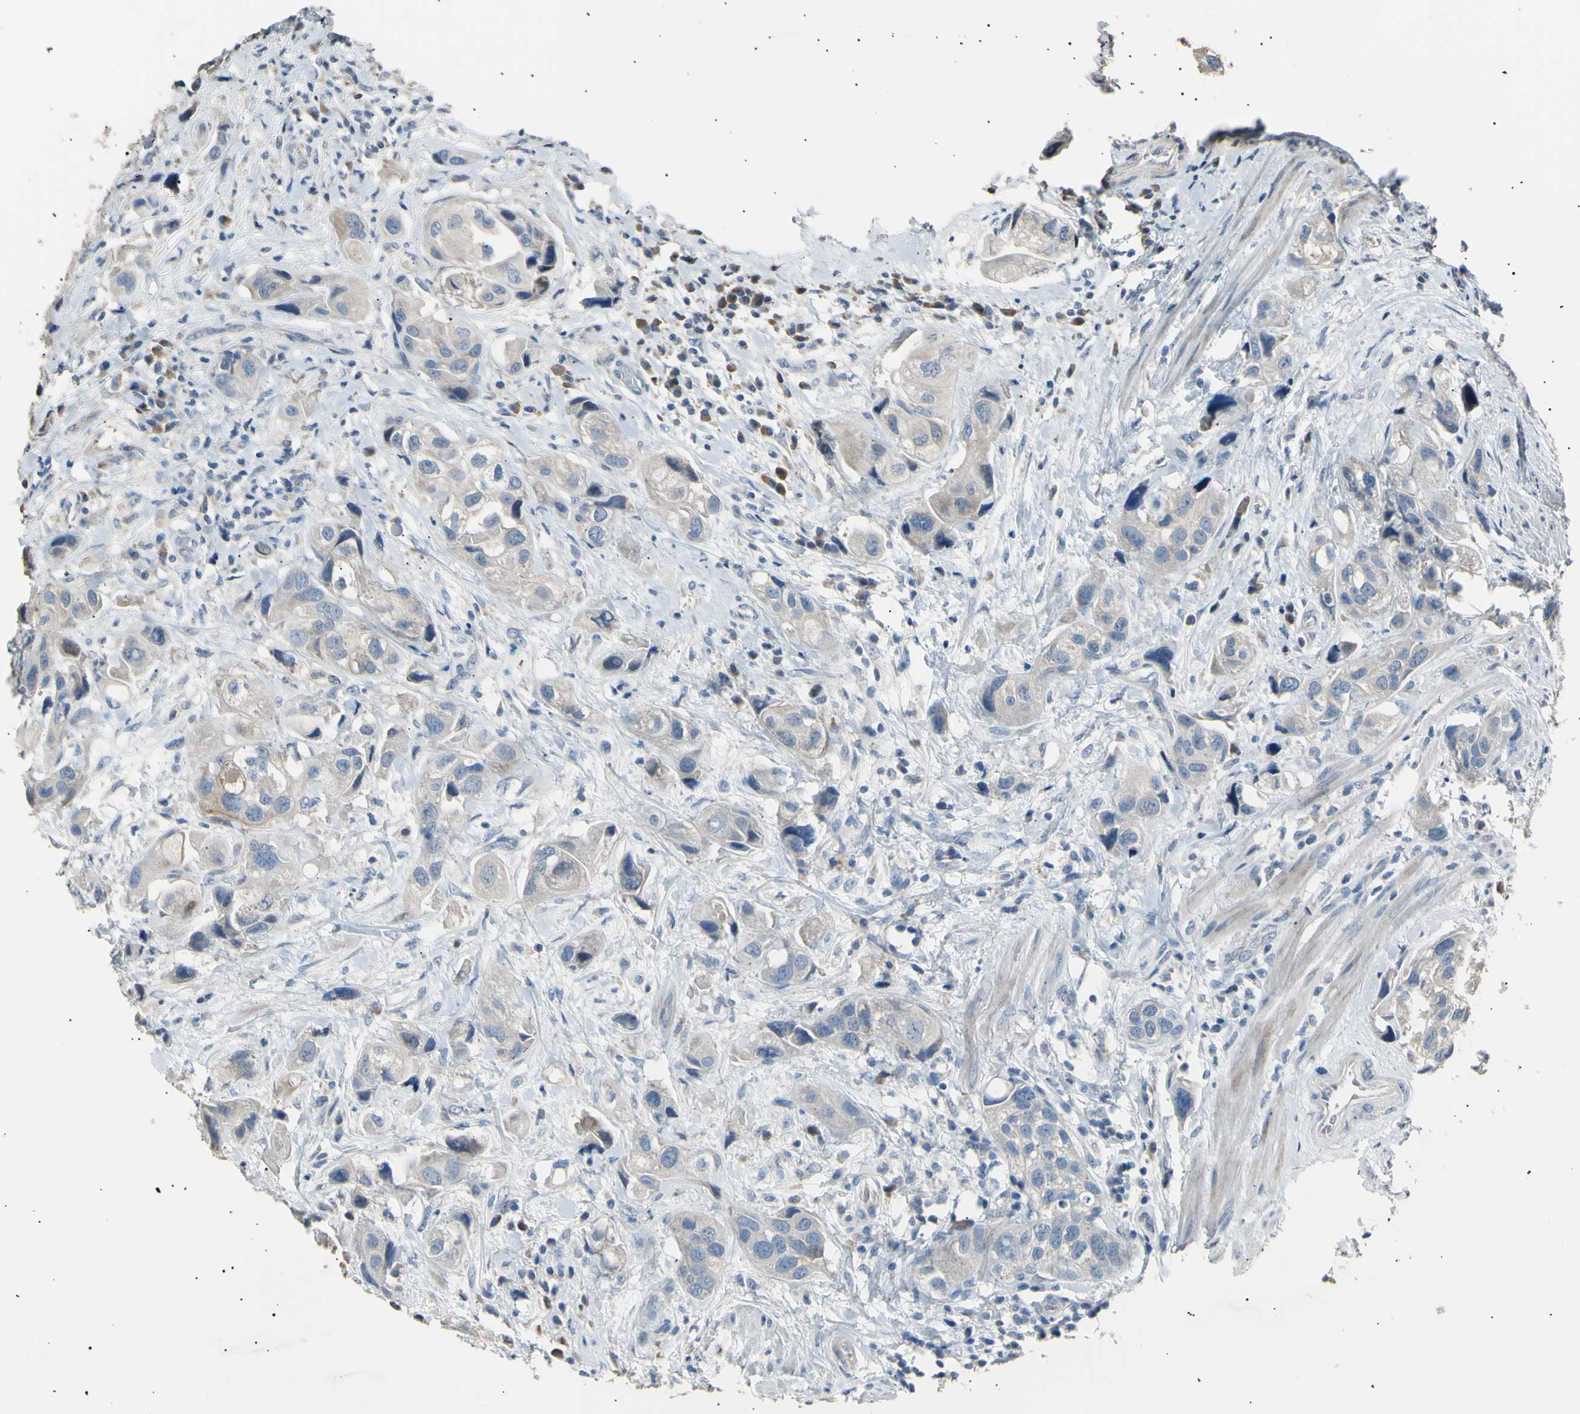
{"staining": {"intensity": "negative", "quantity": "none", "location": "none"}, "tissue": "urothelial cancer", "cell_type": "Tumor cells", "image_type": "cancer", "snomed": [{"axis": "morphology", "description": "Urothelial carcinoma, High grade"}, {"axis": "topography", "description": "Urinary bladder"}], "caption": "High magnification brightfield microscopy of urothelial cancer stained with DAB (brown) and counterstained with hematoxylin (blue): tumor cells show no significant staining.", "gene": "LDLR", "patient": {"sex": "female", "age": 64}}